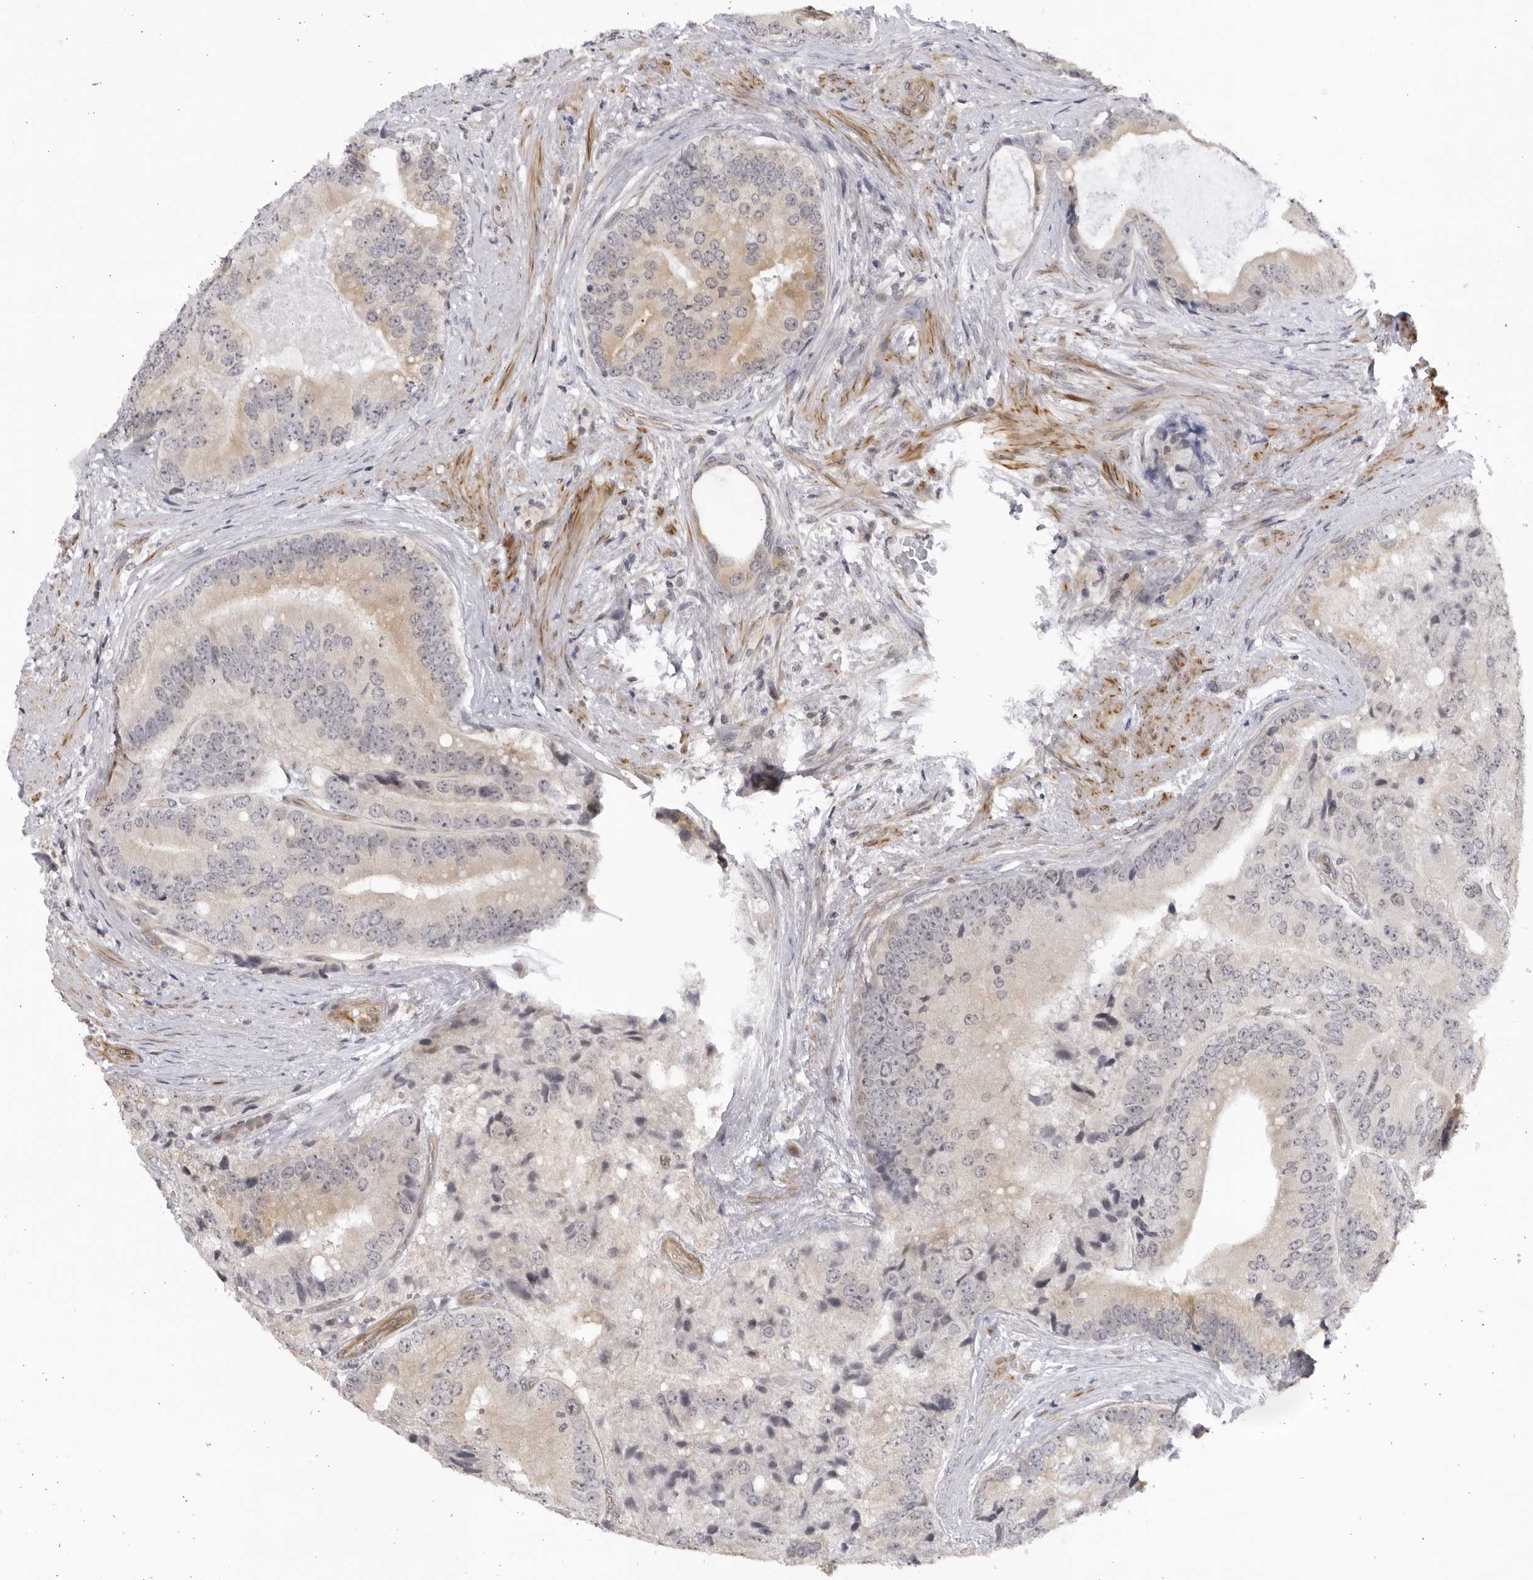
{"staining": {"intensity": "weak", "quantity": "25%-75%", "location": "cytoplasmic/membranous"}, "tissue": "prostate cancer", "cell_type": "Tumor cells", "image_type": "cancer", "snomed": [{"axis": "morphology", "description": "Adenocarcinoma, High grade"}, {"axis": "topography", "description": "Prostate"}], "caption": "This photomicrograph shows immunohistochemistry (IHC) staining of prostate cancer (high-grade adenocarcinoma), with low weak cytoplasmic/membranous expression in about 25%-75% of tumor cells.", "gene": "CNBD1", "patient": {"sex": "male", "age": 70}}